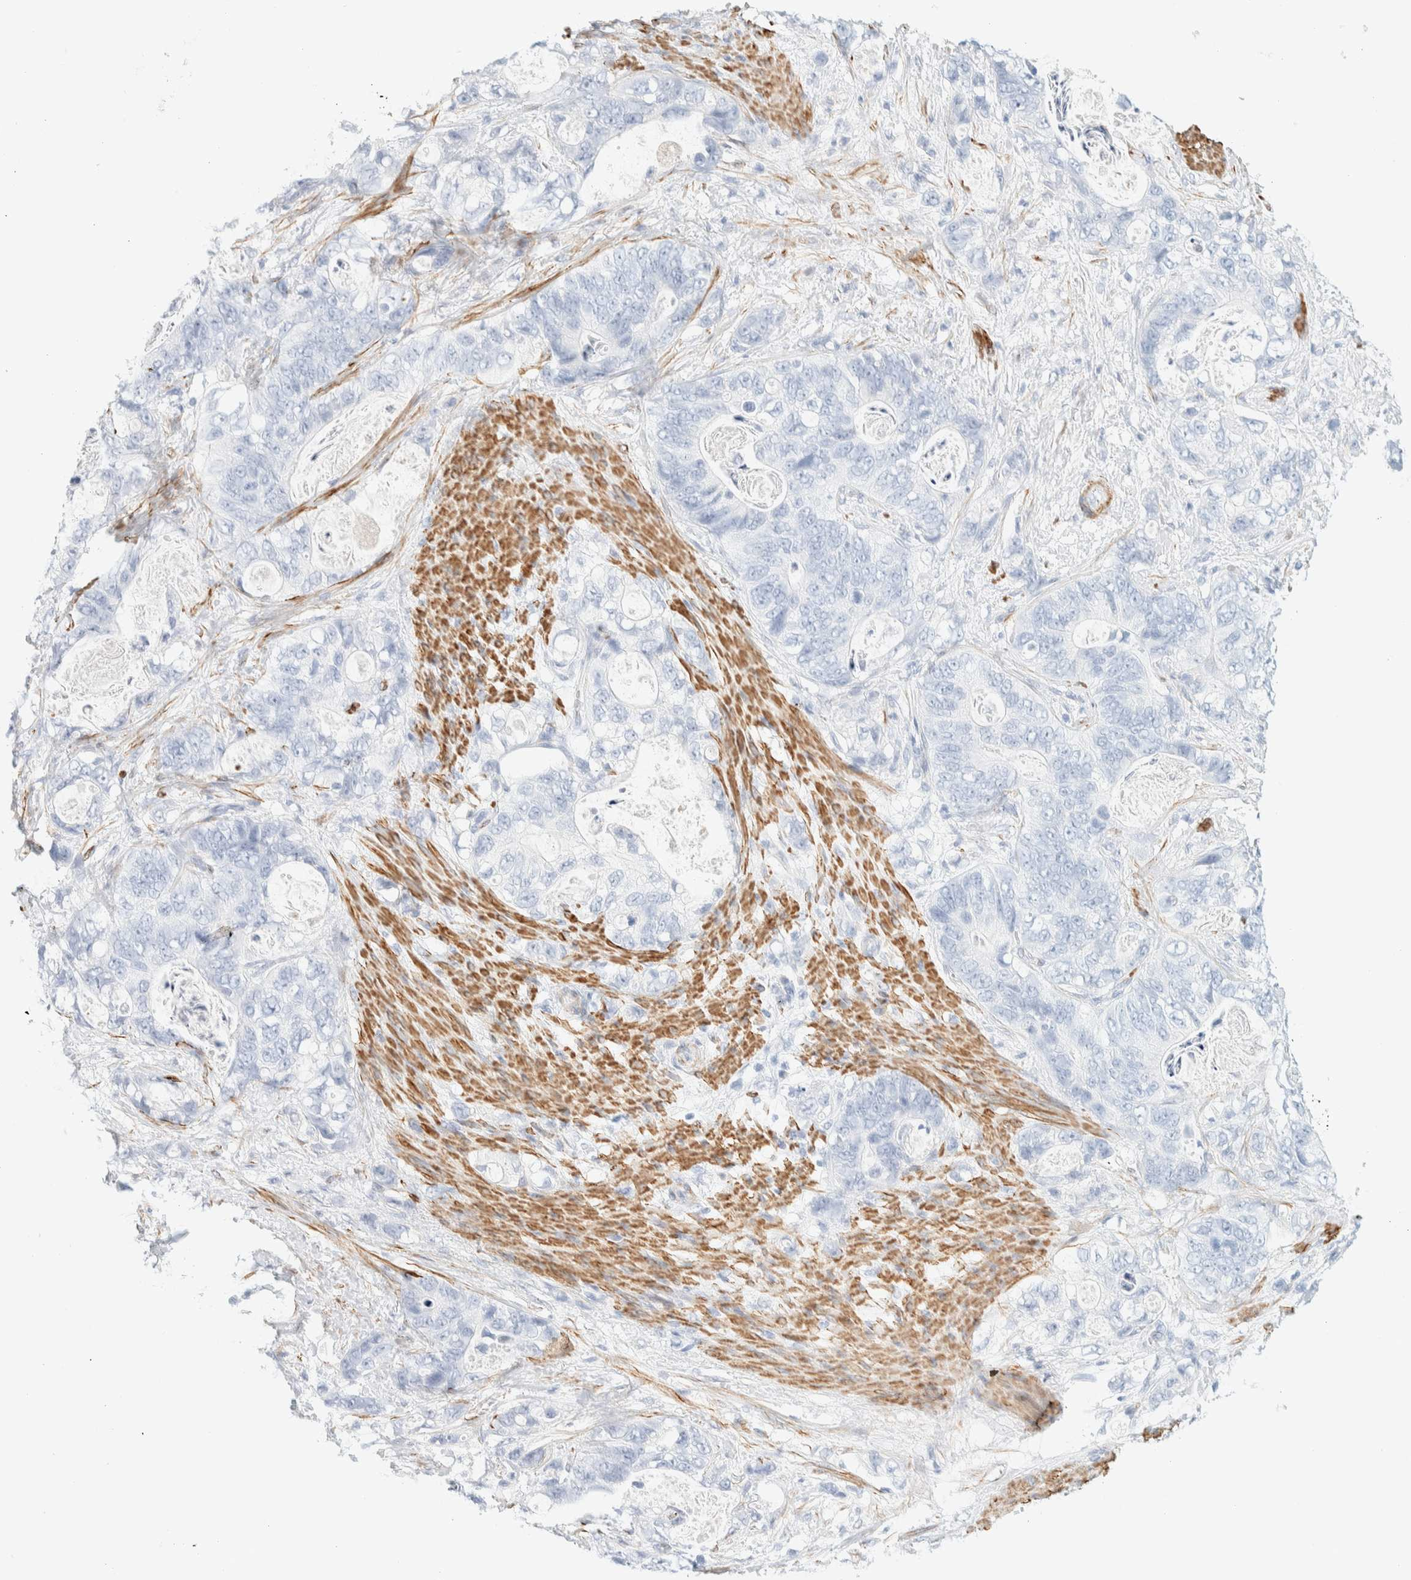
{"staining": {"intensity": "negative", "quantity": "none", "location": "none"}, "tissue": "stomach cancer", "cell_type": "Tumor cells", "image_type": "cancer", "snomed": [{"axis": "morphology", "description": "Normal tissue, NOS"}, {"axis": "morphology", "description": "Adenocarcinoma, NOS"}, {"axis": "topography", "description": "Stomach"}], "caption": "The image exhibits no significant expression in tumor cells of stomach cancer.", "gene": "AFMID", "patient": {"sex": "female", "age": 89}}